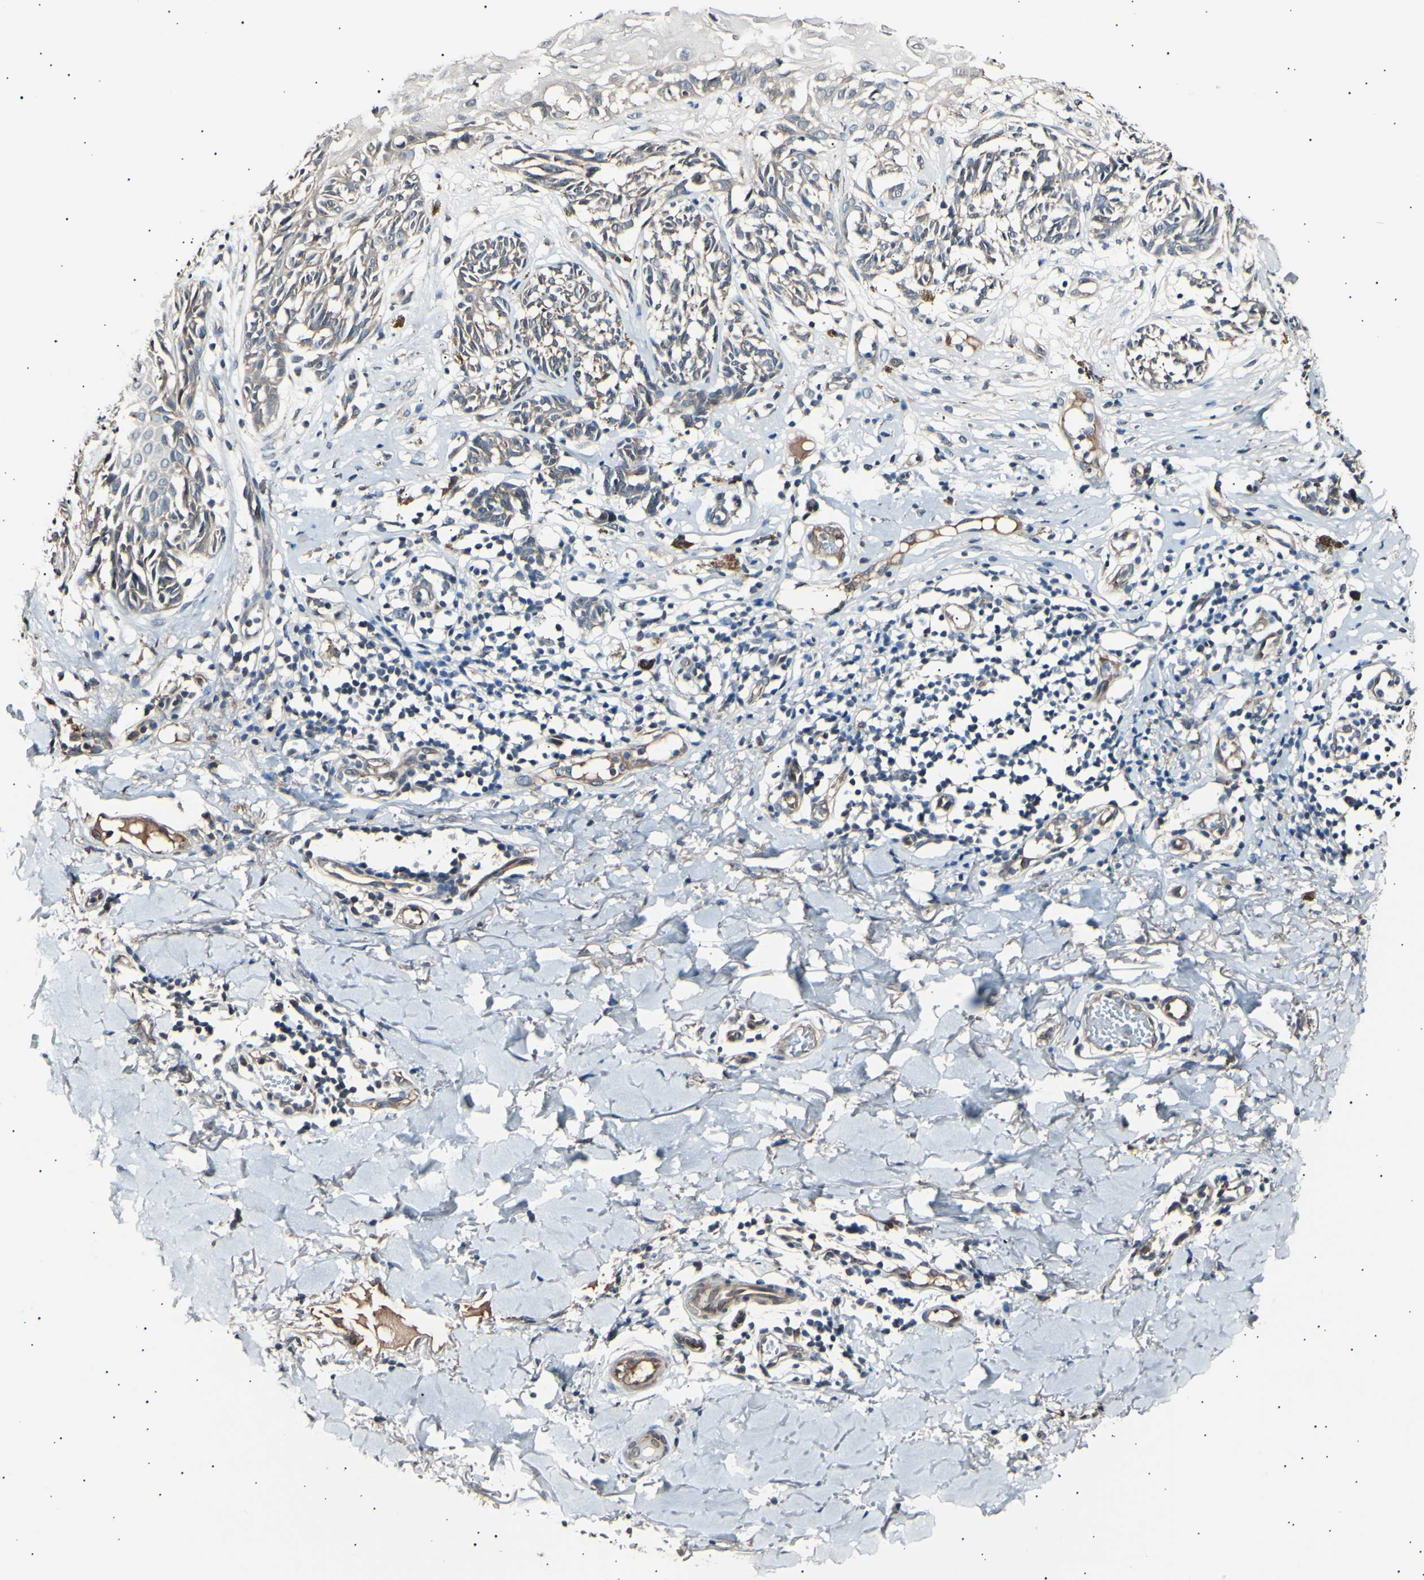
{"staining": {"intensity": "weak", "quantity": "<25%", "location": "cytoplasmic/membranous"}, "tissue": "melanoma", "cell_type": "Tumor cells", "image_type": "cancer", "snomed": [{"axis": "morphology", "description": "Malignant melanoma, NOS"}, {"axis": "topography", "description": "Skin"}], "caption": "The IHC histopathology image has no significant positivity in tumor cells of malignant melanoma tissue.", "gene": "AK1", "patient": {"sex": "male", "age": 64}}